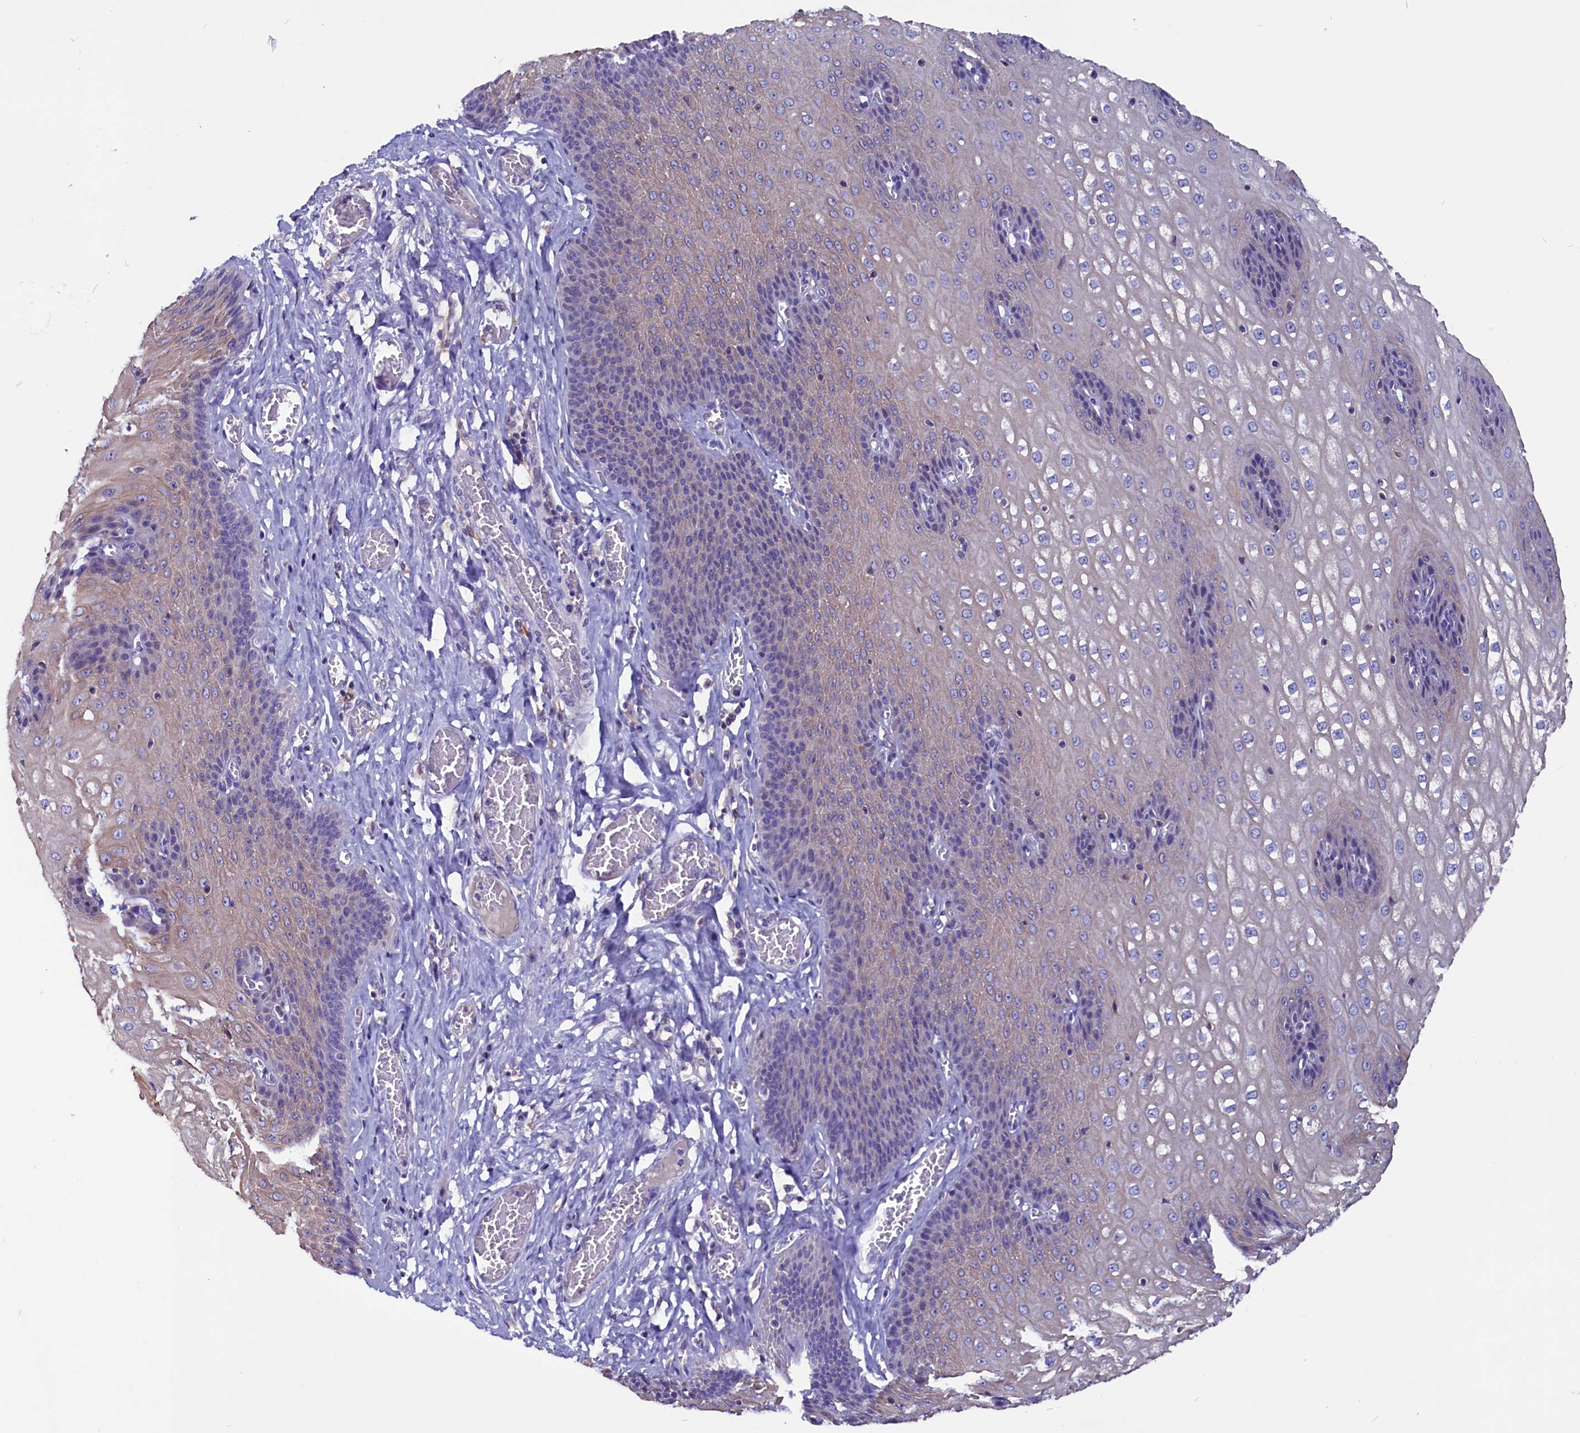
{"staining": {"intensity": "weak", "quantity": "25%-75%", "location": "cytoplasmic/membranous"}, "tissue": "esophagus", "cell_type": "Squamous epithelial cells", "image_type": "normal", "snomed": [{"axis": "morphology", "description": "Normal tissue, NOS"}, {"axis": "topography", "description": "Esophagus"}], "caption": "The histopathology image shows staining of normal esophagus, revealing weak cytoplasmic/membranous protein expression (brown color) within squamous epithelial cells. (DAB (3,3'-diaminobenzidine) IHC, brown staining for protein, blue staining for nuclei).", "gene": "CCBE1", "patient": {"sex": "male", "age": 60}}